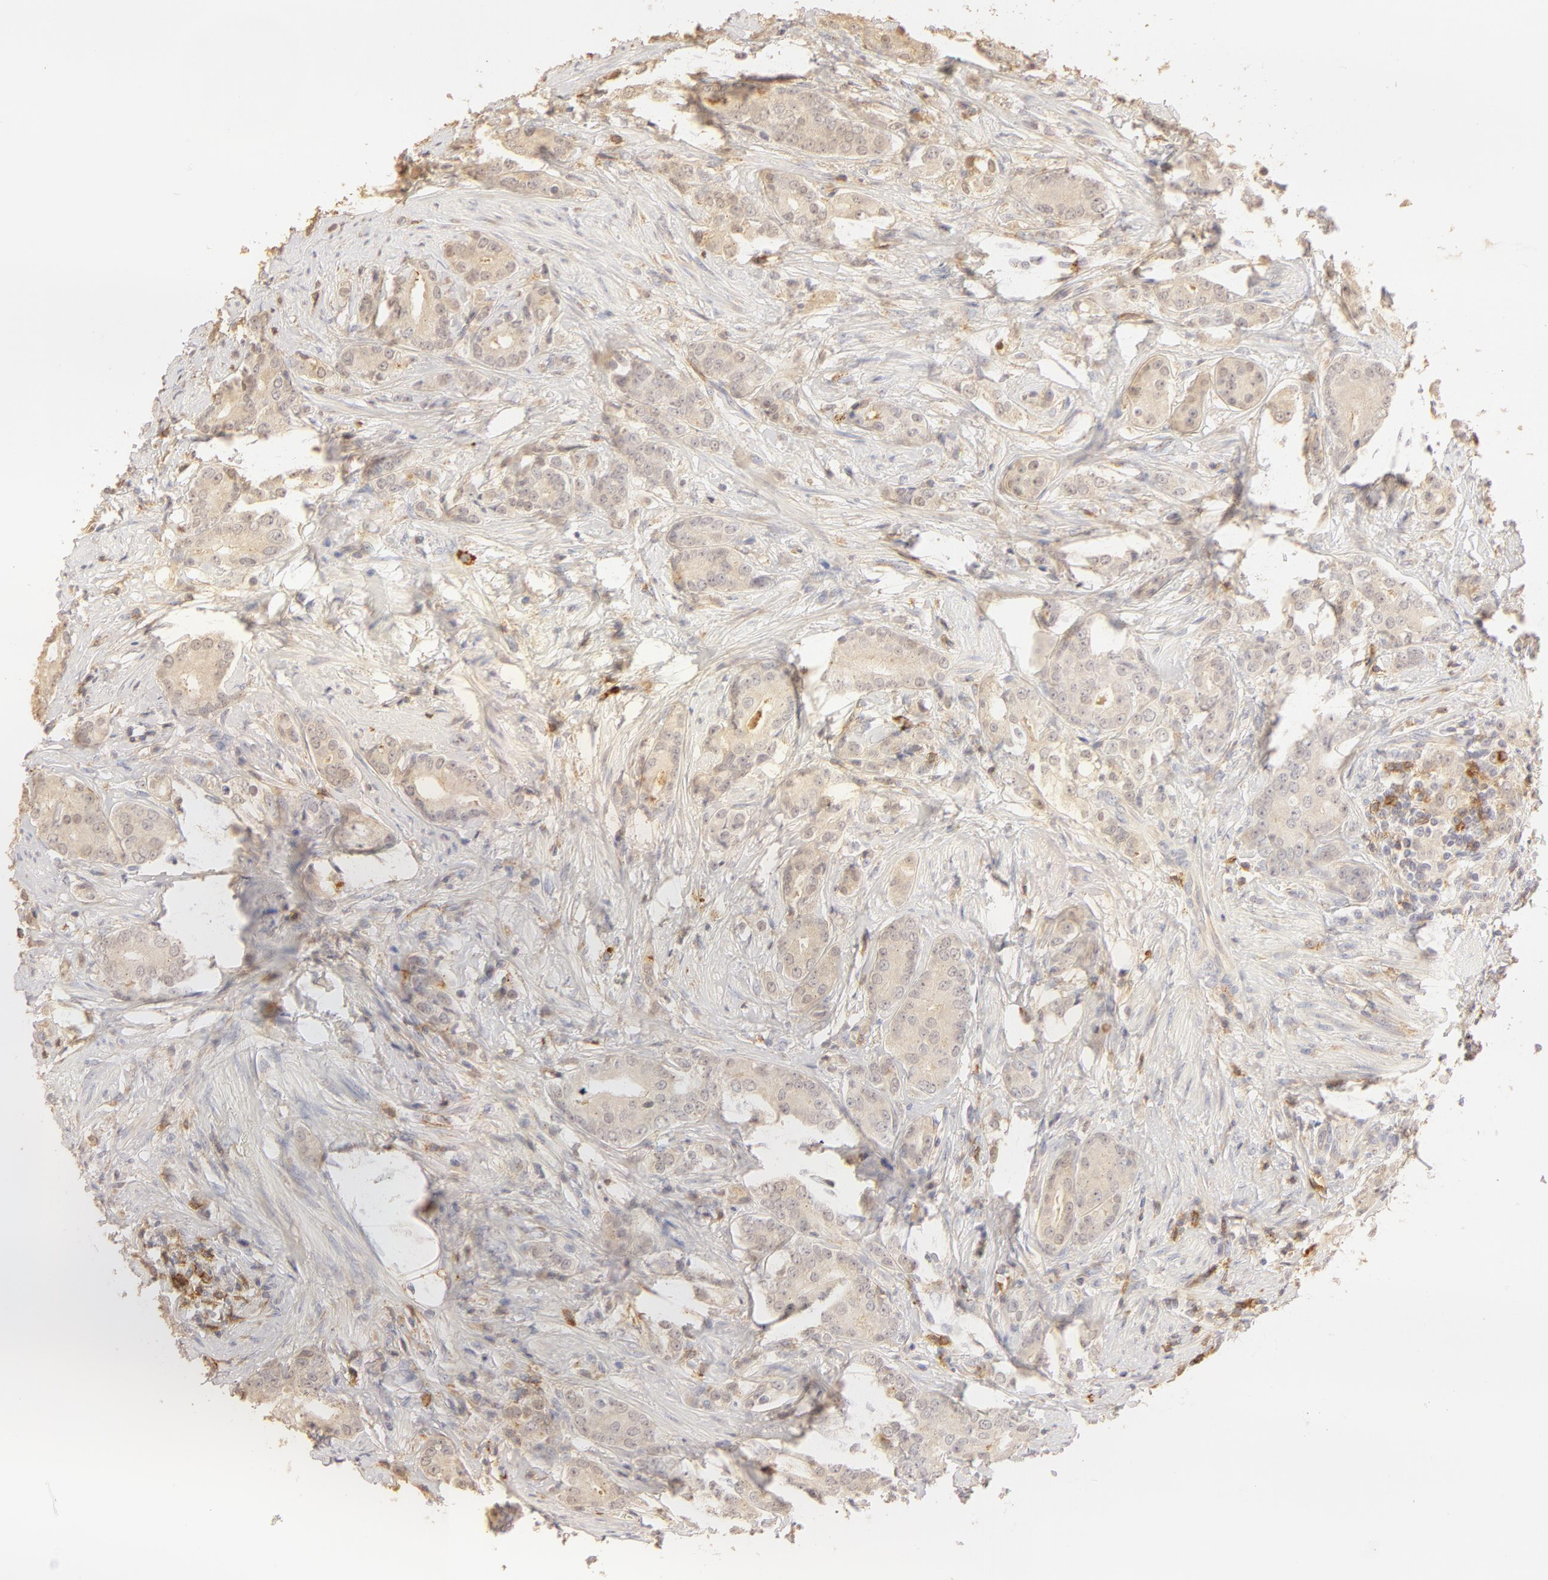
{"staining": {"intensity": "weak", "quantity": ">75%", "location": "cytoplasmic/membranous"}, "tissue": "prostate cancer", "cell_type": "Tumor cells", "image_type": "cancer", "snomed": [{"axis": "morphology", "description": "Adenocarcinoma, Medium grade"}, {"axis": "topography", "description": "Prostate"}], "caption": "Approximately >75% of tumor cells in human prostate medium-grade adenocarcinoma show weak cytoplasmic/membranous protein staining as visualized by brown immunohistochemical staining.", "gene": "C1R", "patient": {"sex": "male", "age": 59}}